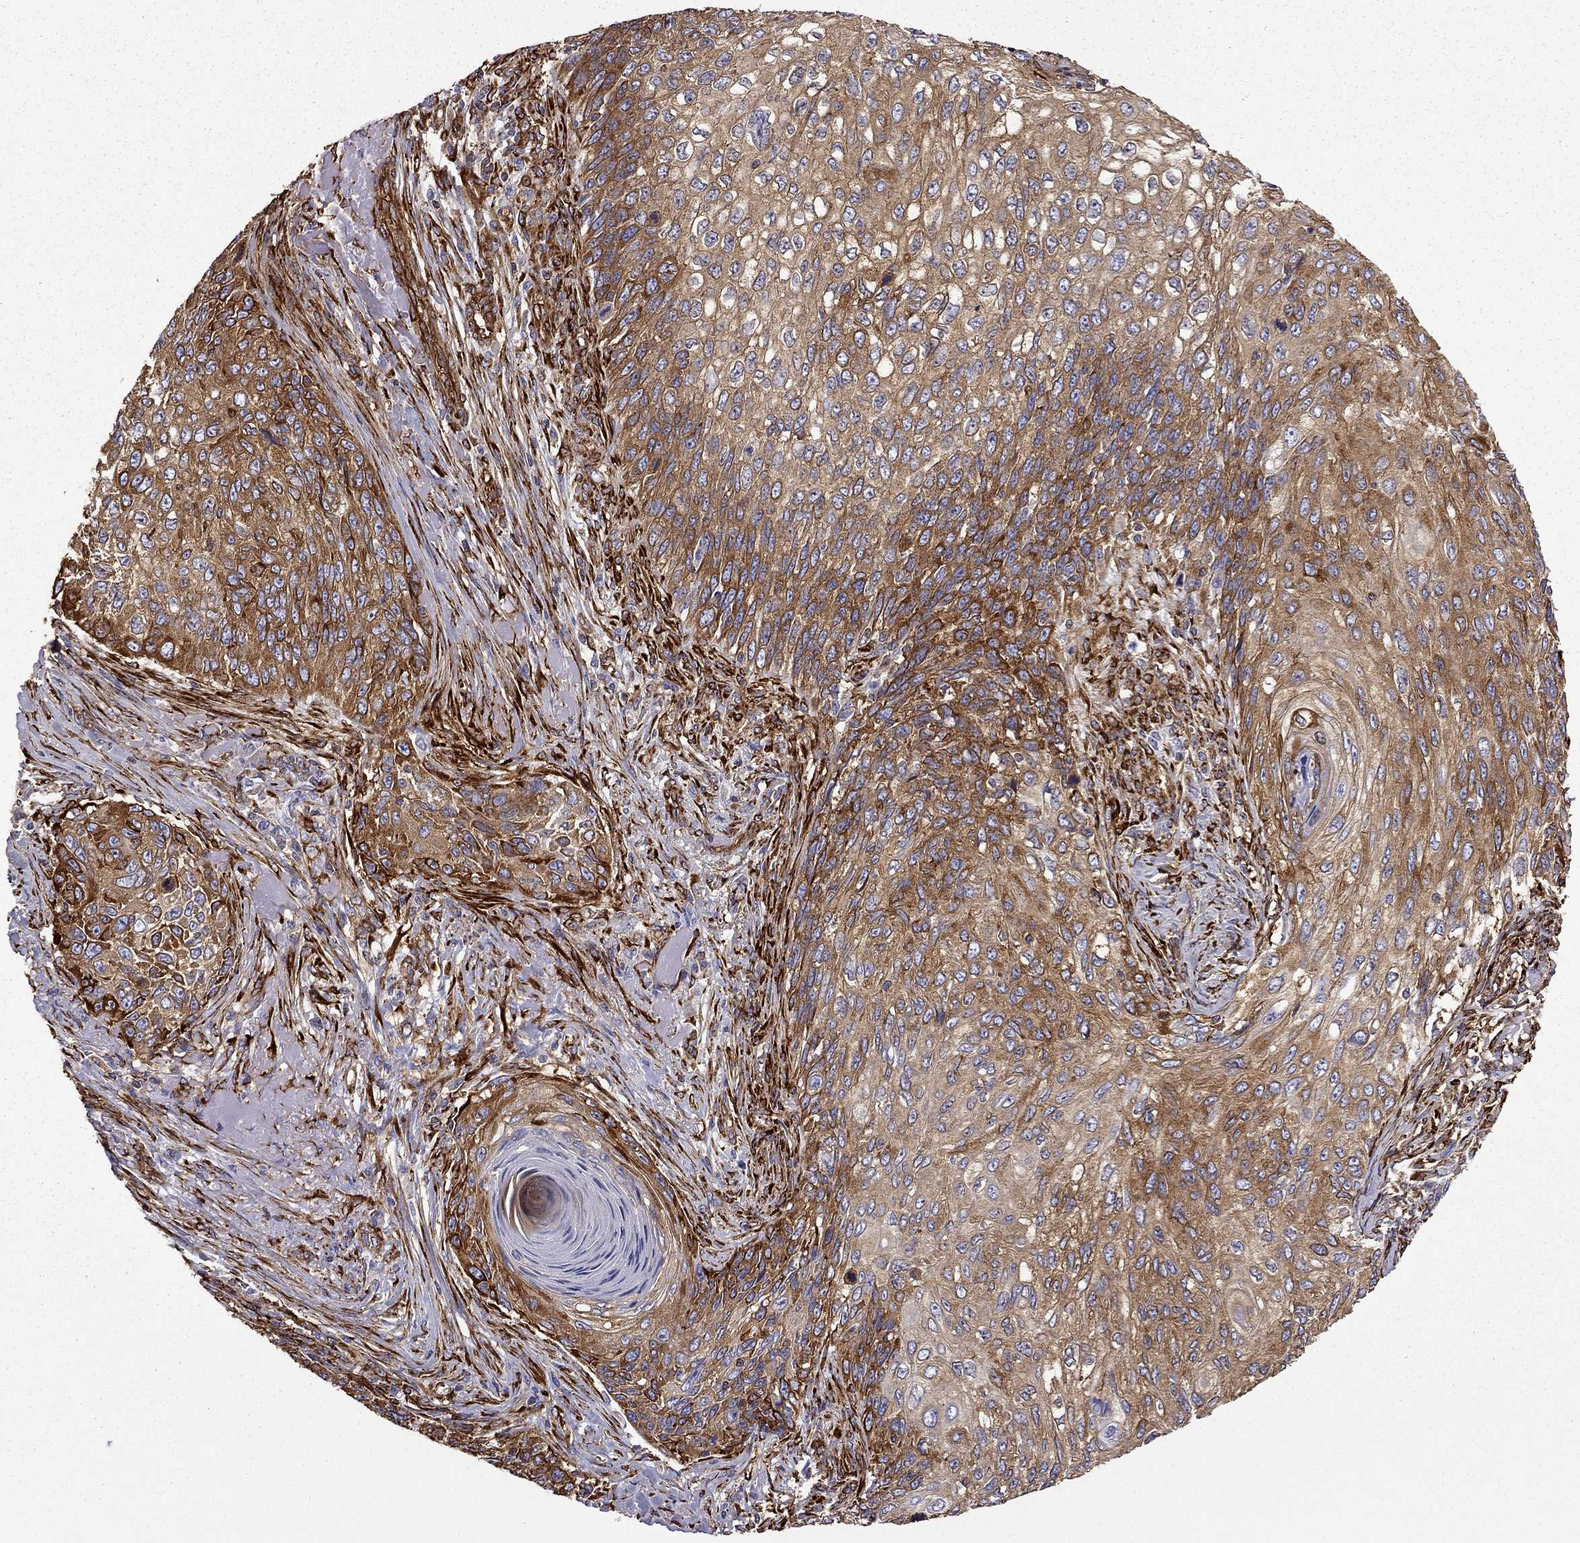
{"staining": {"intensity": "moderate", "quantity": ">75%", "location": "cytoplasmic/membranous"}, "tissue": "skin cancer", "cell_type": "Tumor cells", "image_type": "cancer", "snomed": [{"axis": "morphology", "description": "Squamous cell carcinoma, NOS"}, {"axis": "topography", "description": "Skin"}], "caption": "Protein staining shows moderate cytoplasmic/membranous staining in approximately >75% of tumor cells in squamous cell carcinoma (skin).", "gene": "MAP4", "patient": {"sex": "male", "age": 92}}